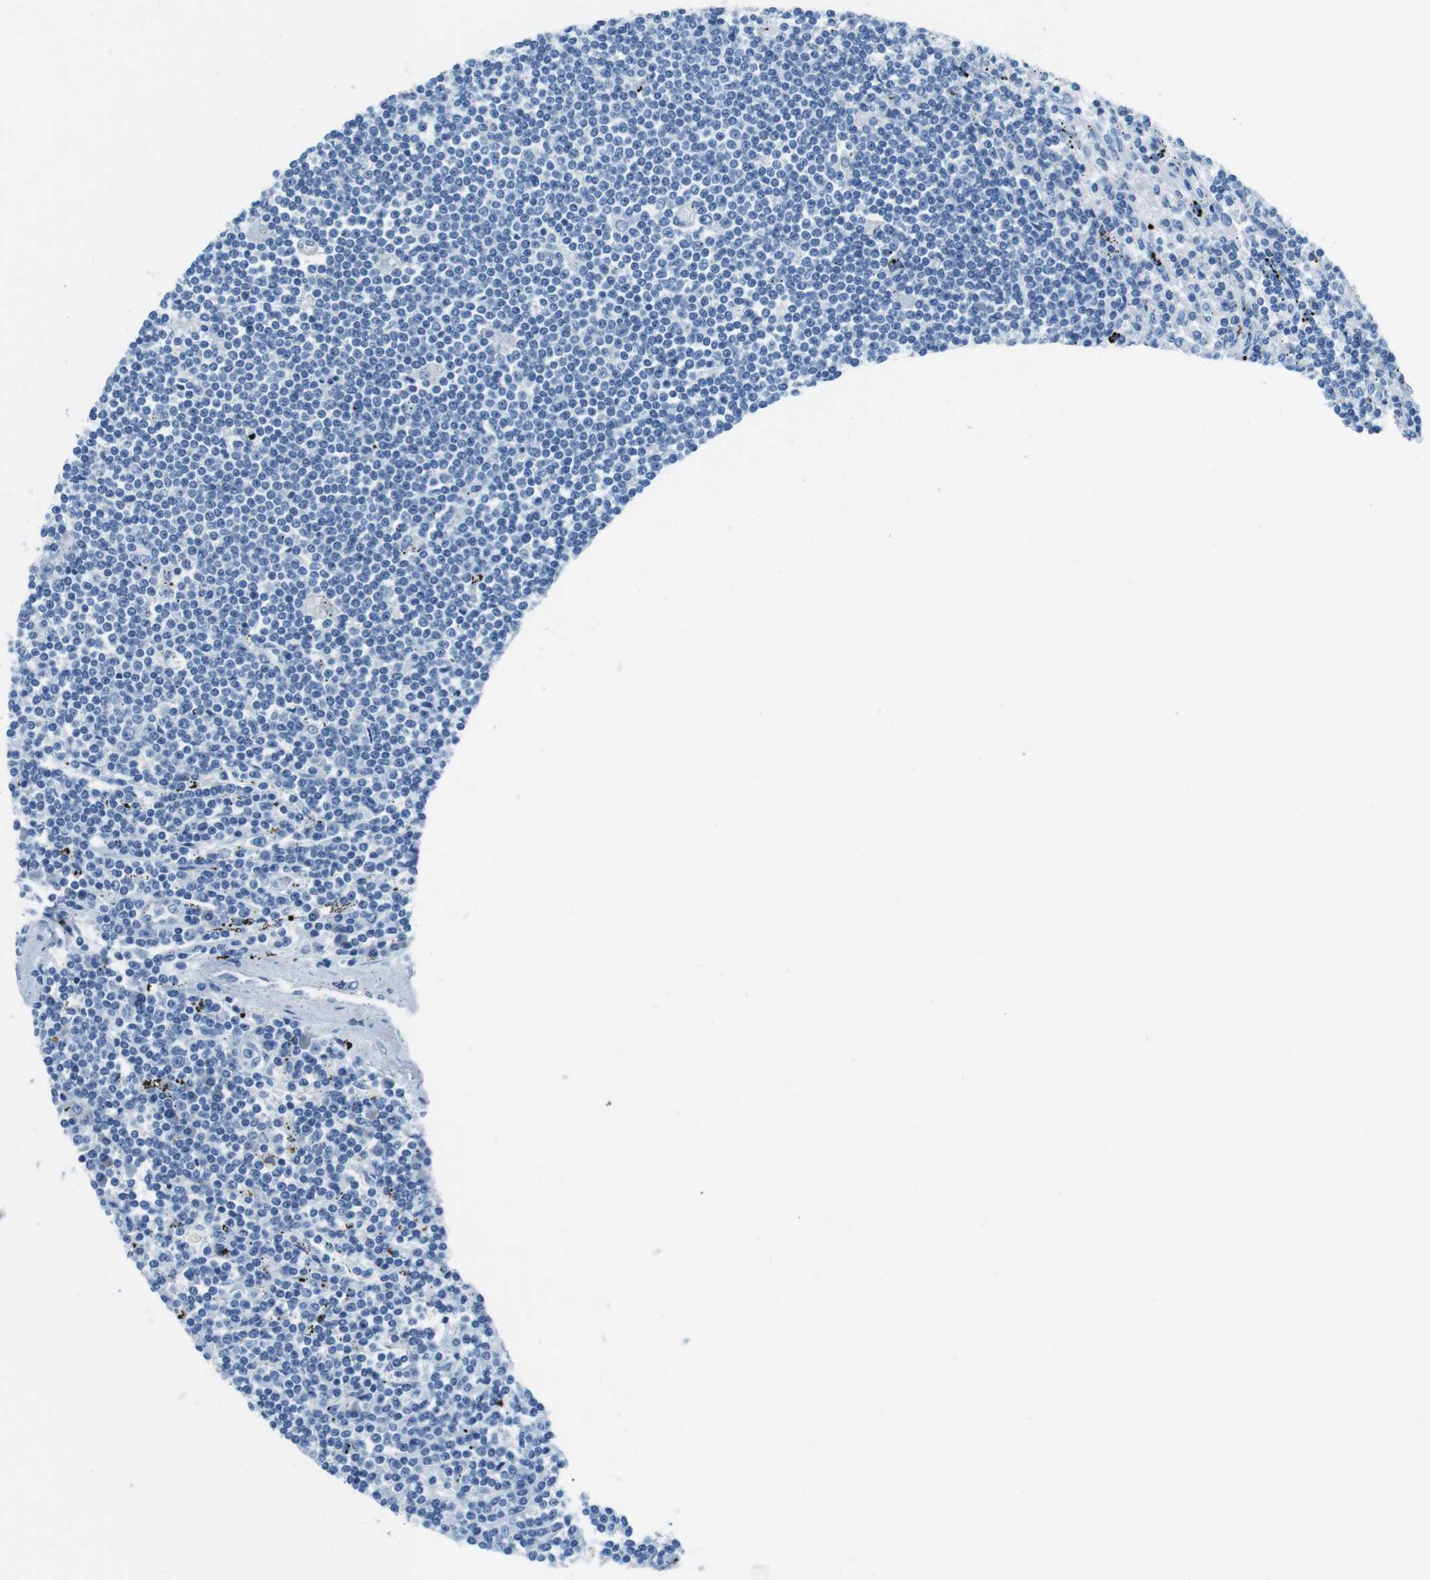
{"staining": {"intensity": "negative", "quantity": "none", "location": "none"}, "tissue": "lymphoma", "cell_type": "Tumor cells", "image_type": "cancer", "snomed": [{"axis": "morphology", "description": "Malignant lymphoma, non-Hodgkin's type, Low grade"}, {"axis": "topography", "description": "Spleen"}], "caption": "There is no significant positivity in tumor cells of lymphoma.", "gene": "SLC35A3", "patient": {"sex": "male", "age": 76}}